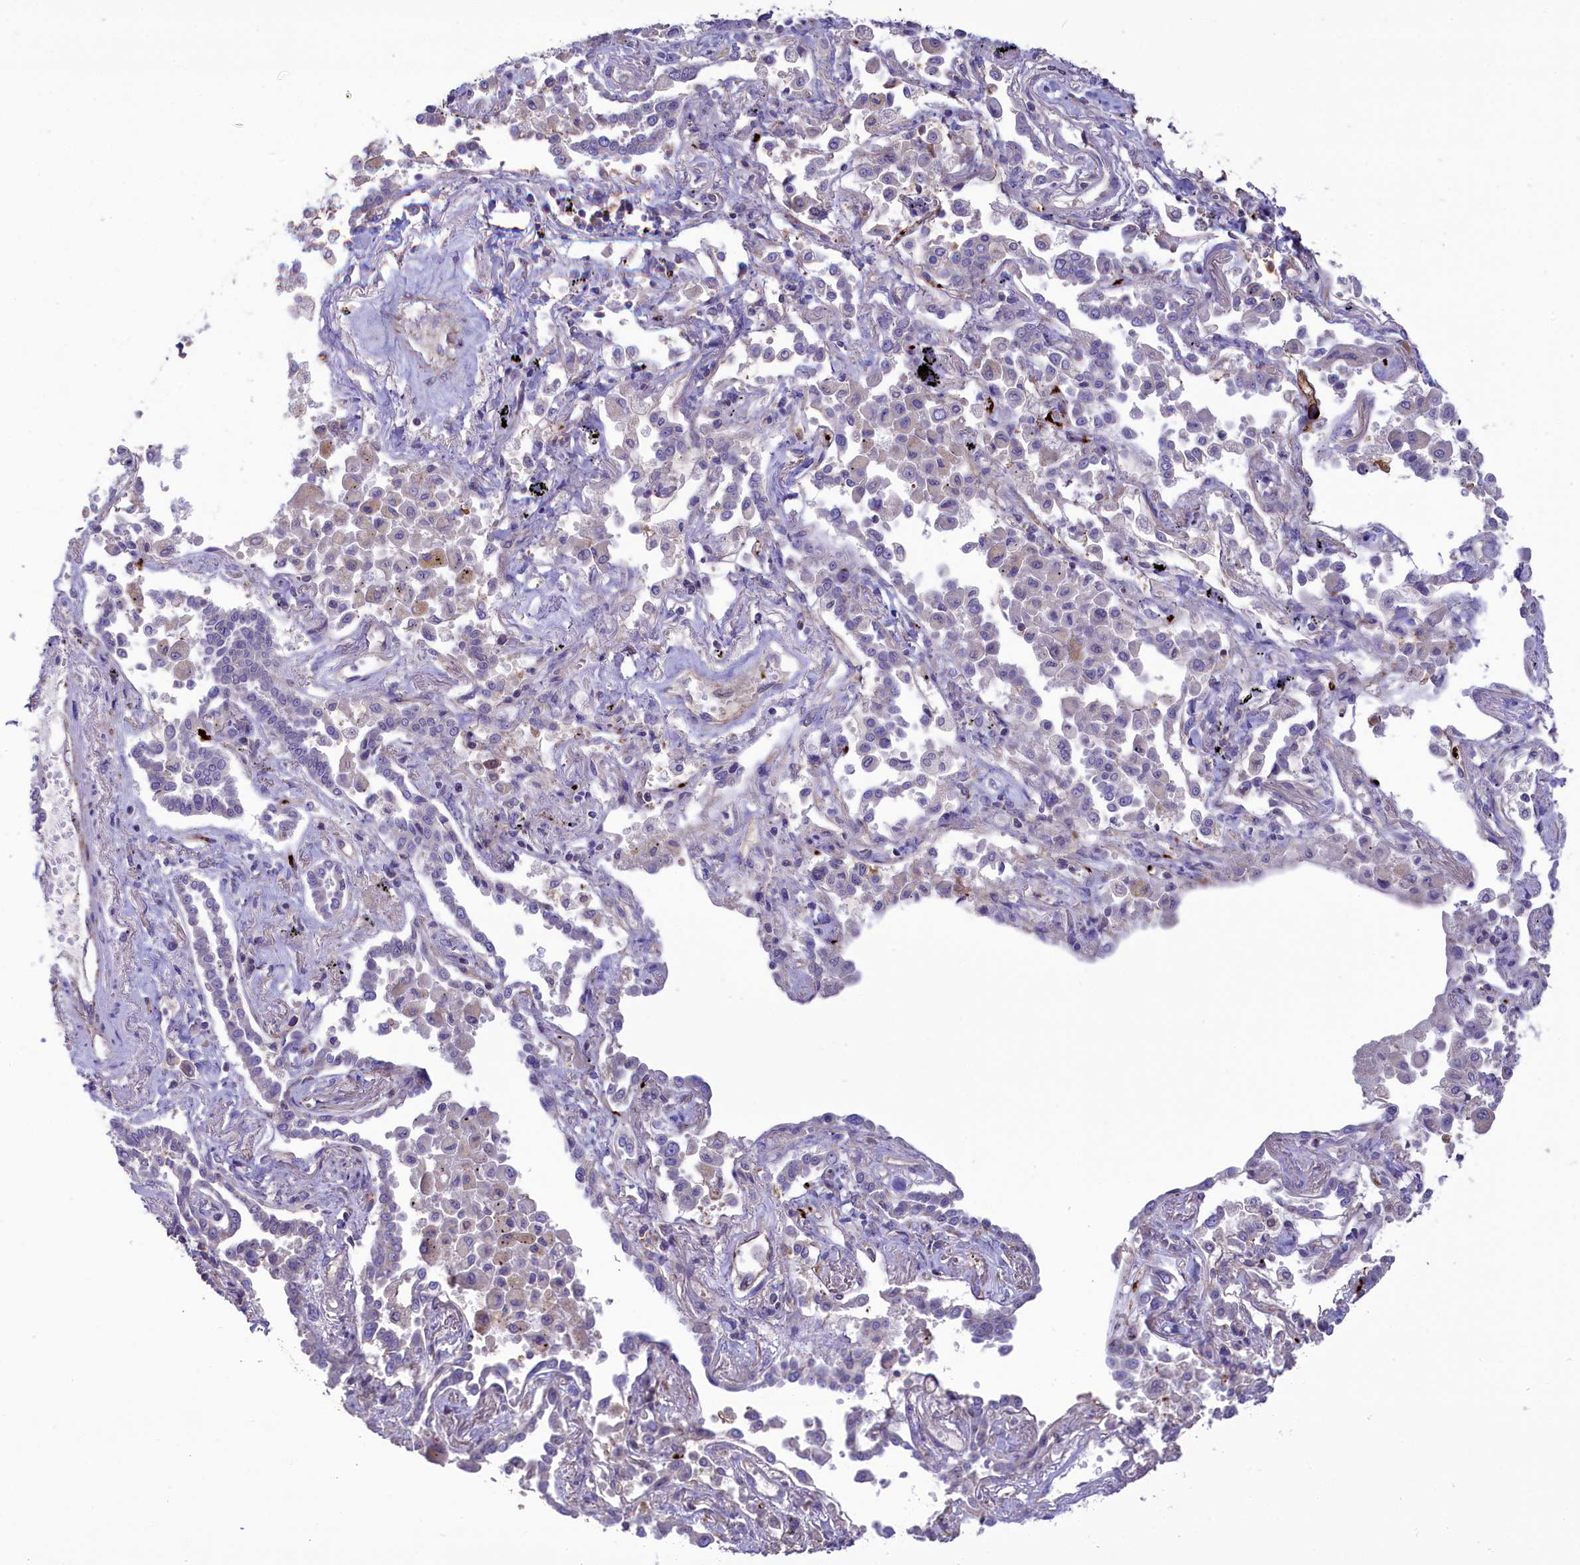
{"staining": {"intensity": "negative", "quantity": "none", "location": "none"}, "tissue": "lung cancer", "cell_type": "Tumor cells", "image_type": "cancer", "snomed": [{"axis": "morphology", "description": "Adenocarcinoma, NOS"}, {"axis": "topography", "description": "Lung"}], "caption": "Tumor cells show no significant staining in lung cancer (adenocarcinoma). Nuclei are stained in blue.", "gene": "HEATR3", "patient": {"sex": "male", "age": 67}}